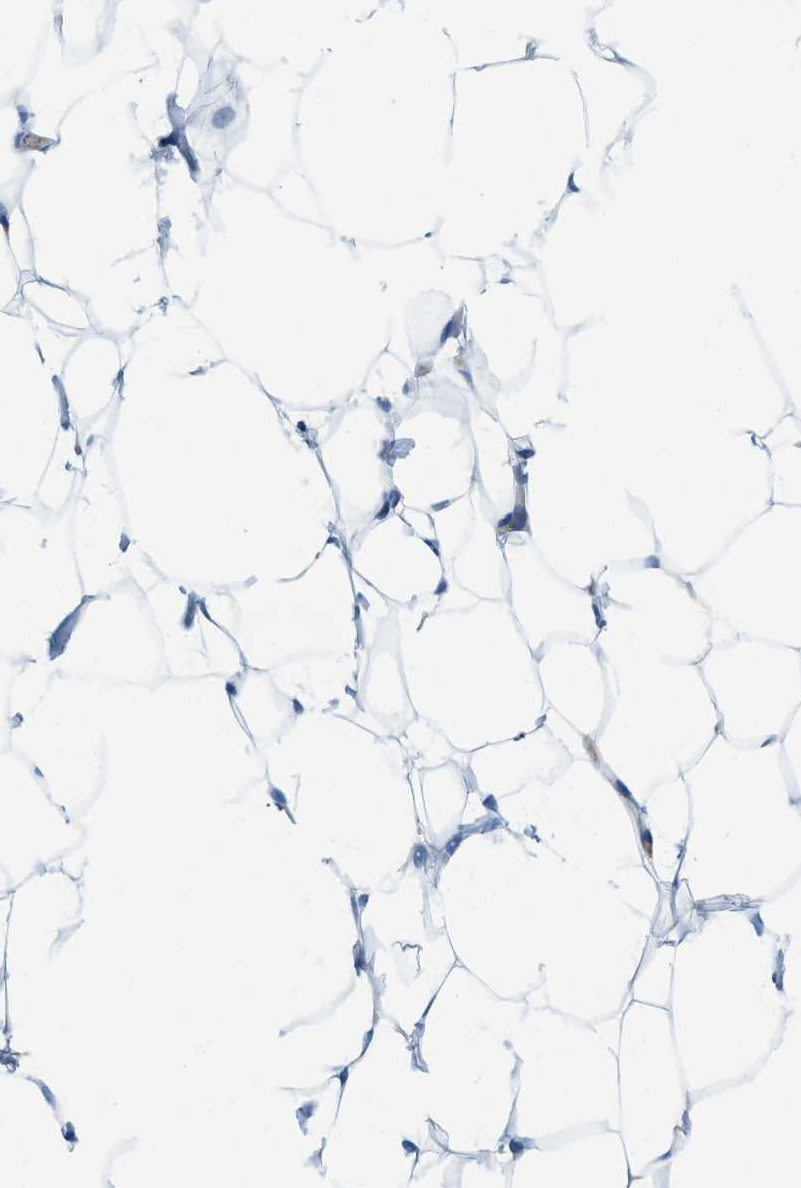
{"staining": {"intensity": "negative", "quantity": "none", "location": "none"}, "tissue": "adipose tissue", "cell_type": "Adipocytes", "image_type": "normal", "snomed": [{"axis": "morphology", "description": "Normal tissue, NOS"}, {"axis": "topography", "description": "Breast"}, {"axis": "topography", "description": "Adipose tissue"}], "caption": "High power microscopy photomicrograph of an IHC image of normal adipose tissue, revealing no significant positivity in adipocytes.", "gene": "A2M", "patient": {"sex": "female", "age": 25}}